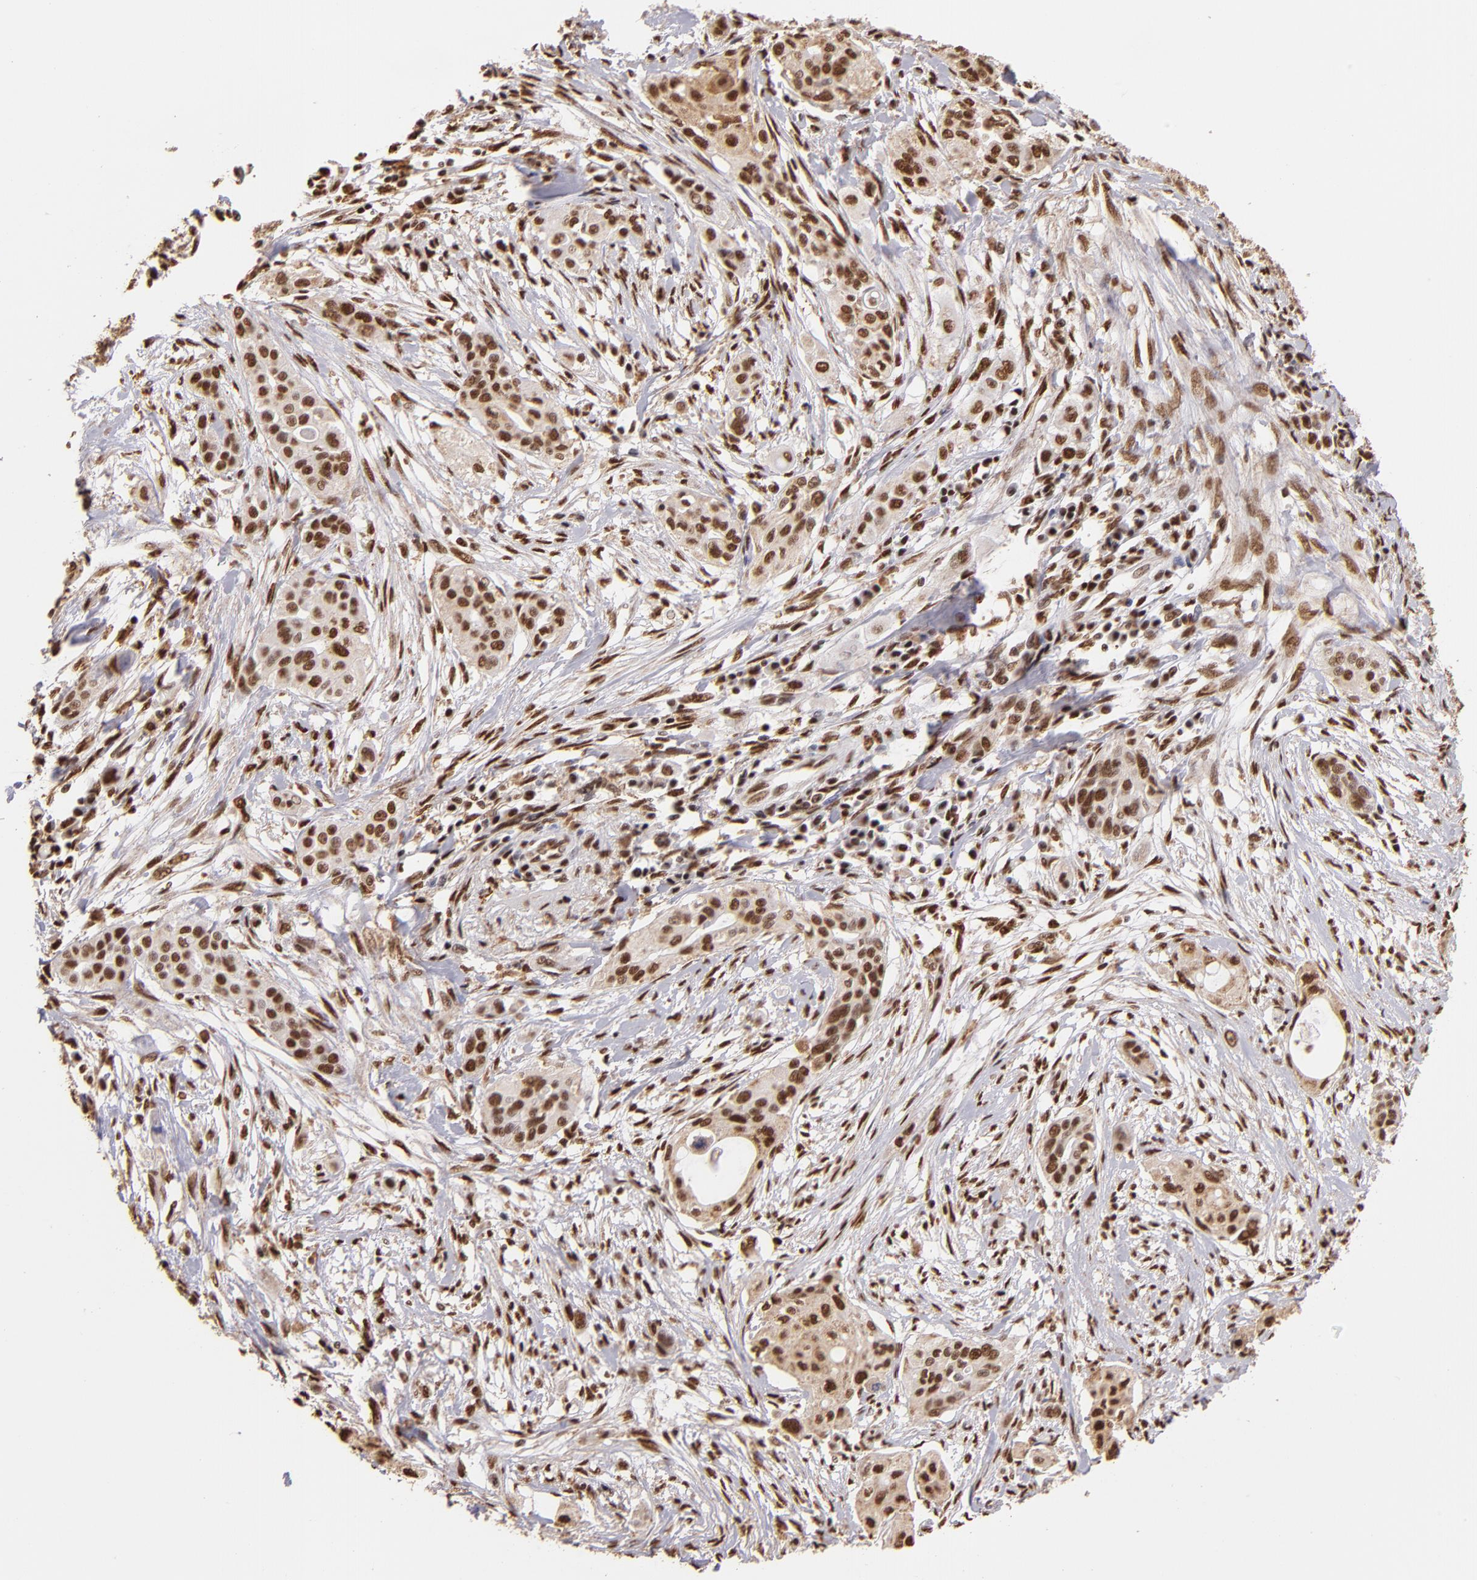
{"staining": {"intensity": "moderate", "quantity": ">75%", "location": "cytoplasmic/membranous,nuclear"}, "tissue": "pancreatic cancer", "cell_type": "Tumor cells", "image_type": "cancer", "snomed": [{"axis": "morphology", "description": "Adenocarcinoma, NOS"}, {"axis": "topography", "description": "Pancreas"}], "caption": "Protein analysis of pancreatic cancer (adenocarcinoma) tissue reveals moderate cytoplasmic/membranous and nuclear positivity in approximately >75% of tumor cells. The protein is shown in brown color, while the nuclei are stained blue.", "gene": "SP1", "patient": {"sex": "female", "age": 60}}